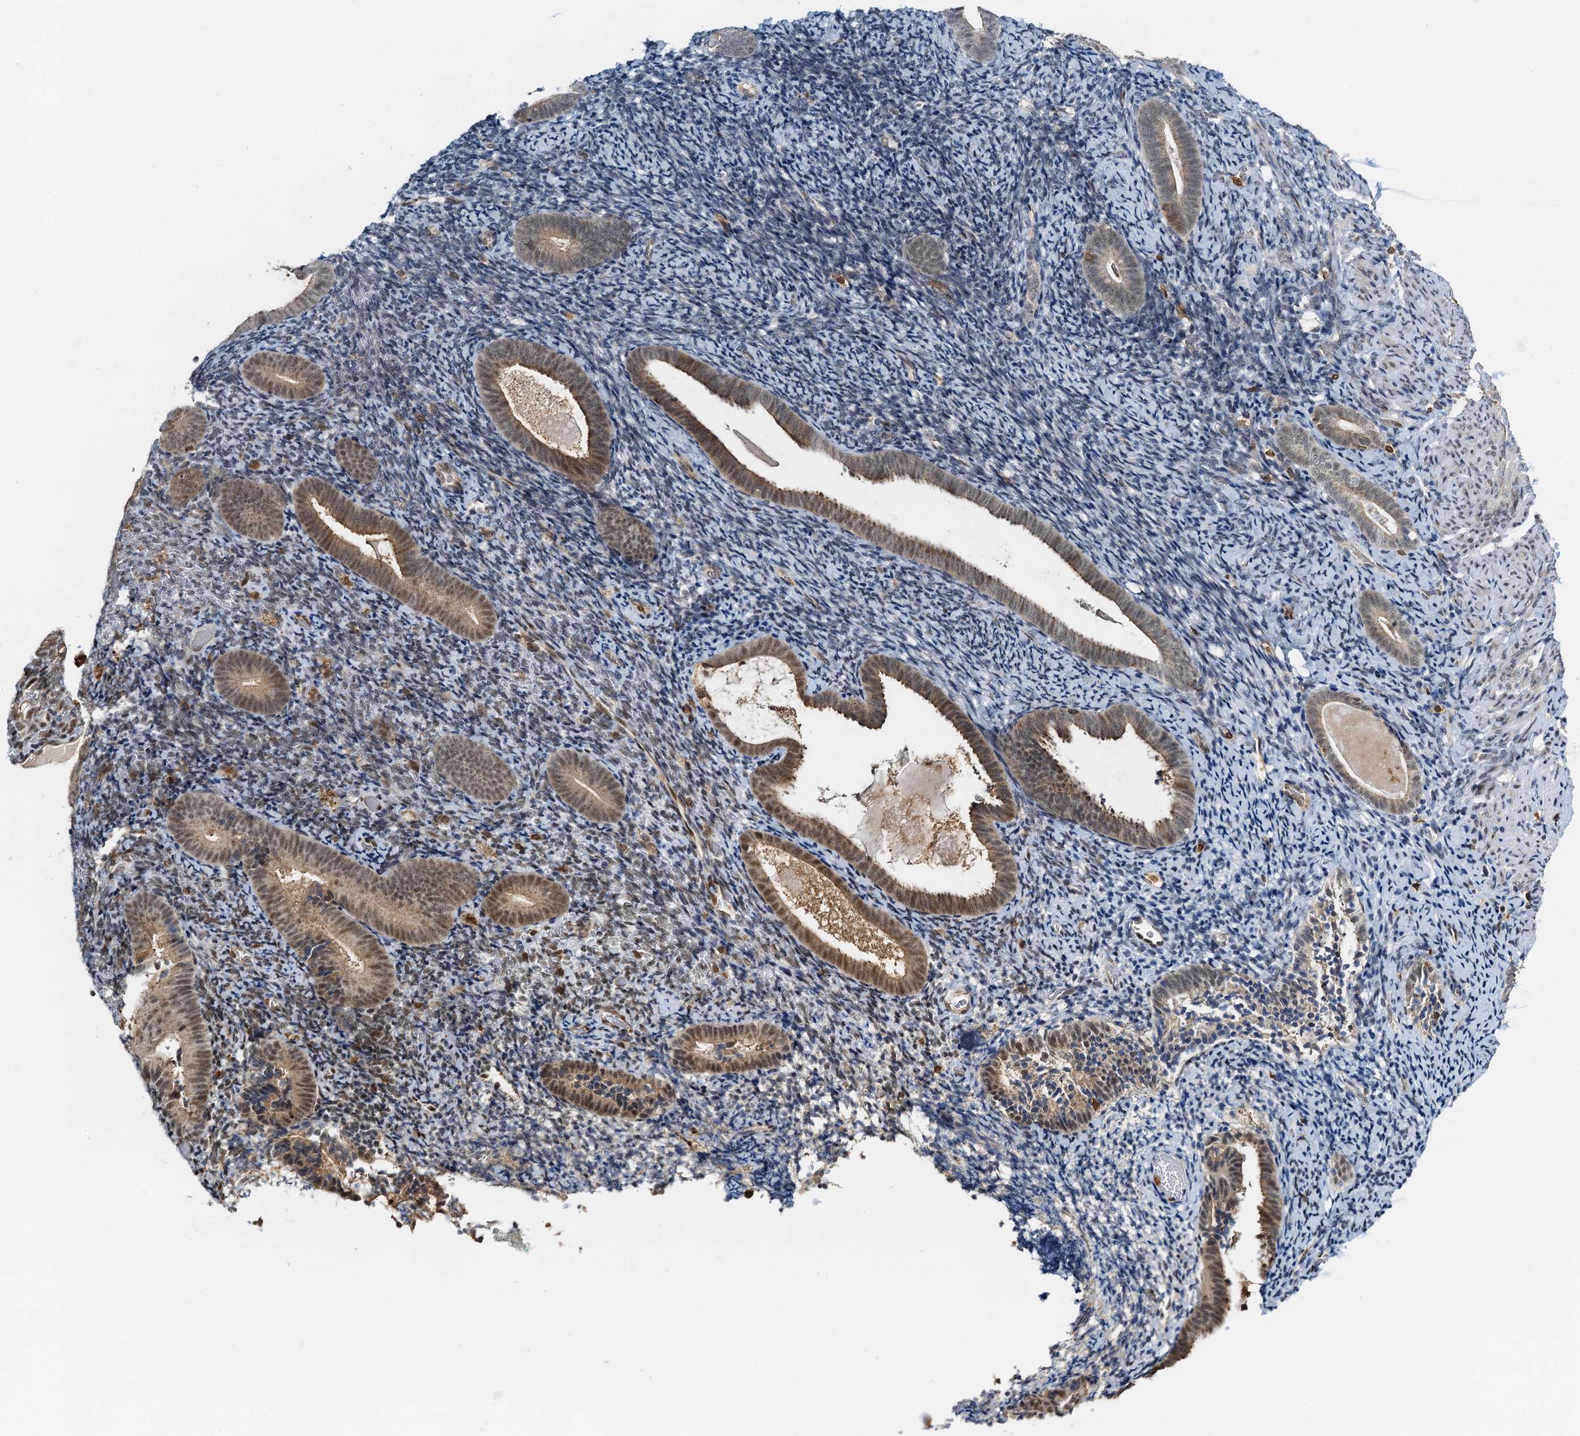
{"staining": {"intensity": "weak", "quantity": "<25%", "location": "nuclear"}, "tissue": "endometrium", "cell_type": "Cells in endometrial stroma", "image_type": "normal", "snomed": [{"axis": "morphology", "description": "Normal tissue, NOS"}, {"axis": "topography", "description": "Endometrium"}], "caption": "Immunohistochemistry of benign human endometrium reveals no positivity in cells in endometrial stroma.", "gene": "ZNF609", "patient": {"sex": "female", "age": 51}}